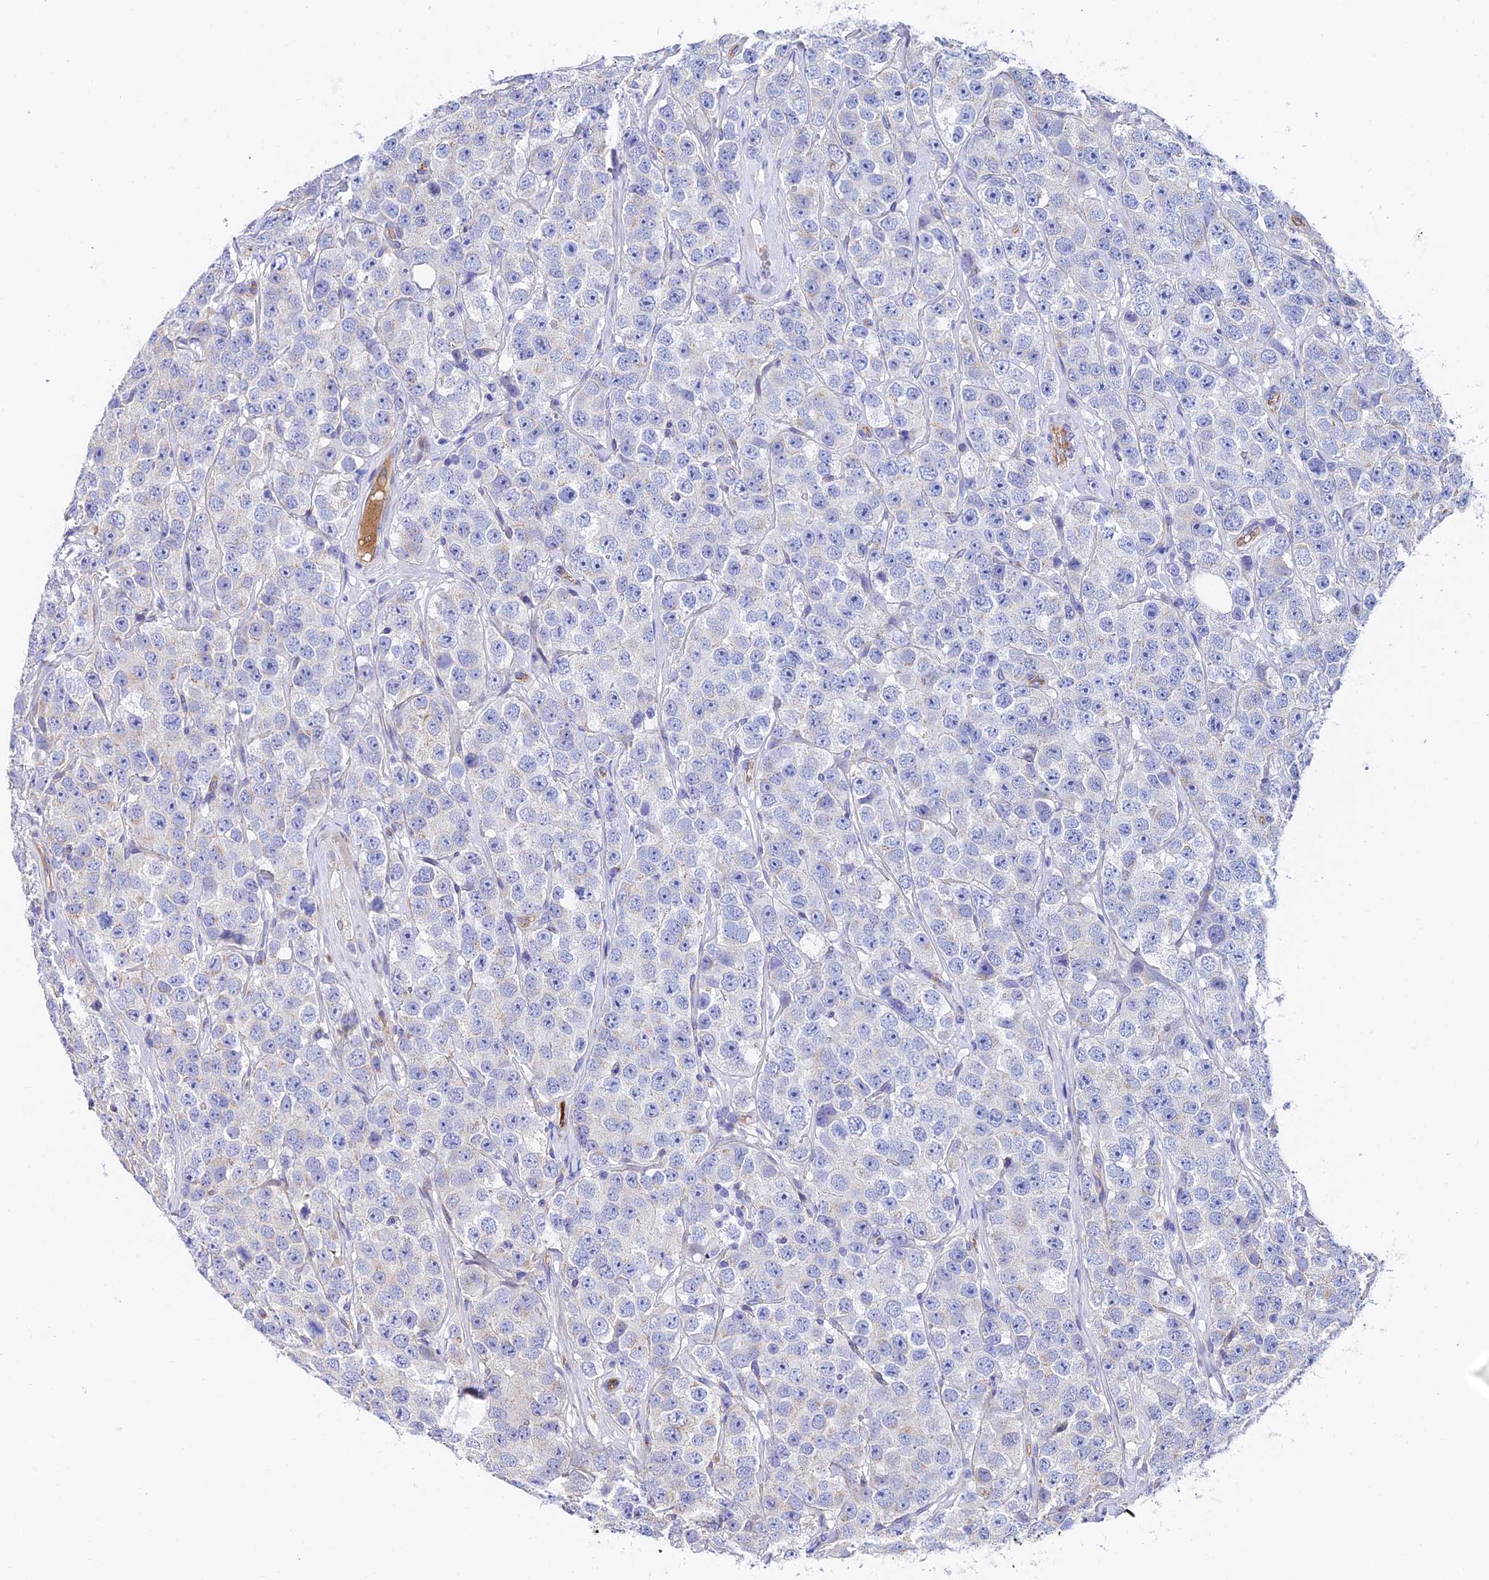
{"staining": {"intensity": "negative", "quantity": "none", "location": "none"}, "tissue": "testis cancer", "cell_type": "Tumor cells", "image_type": "cancer", "snomed": [{"axis": "morphology", "description": "Seminoma, NOS"}, {"axis": "topography", "description": "Testis"}], "caption": "Image shows no protein staining in tumor cells of testis cancer (seminoma) tissue.", "gene": "ADGRF3", "patient": {"sex": "male", "age": 28}}